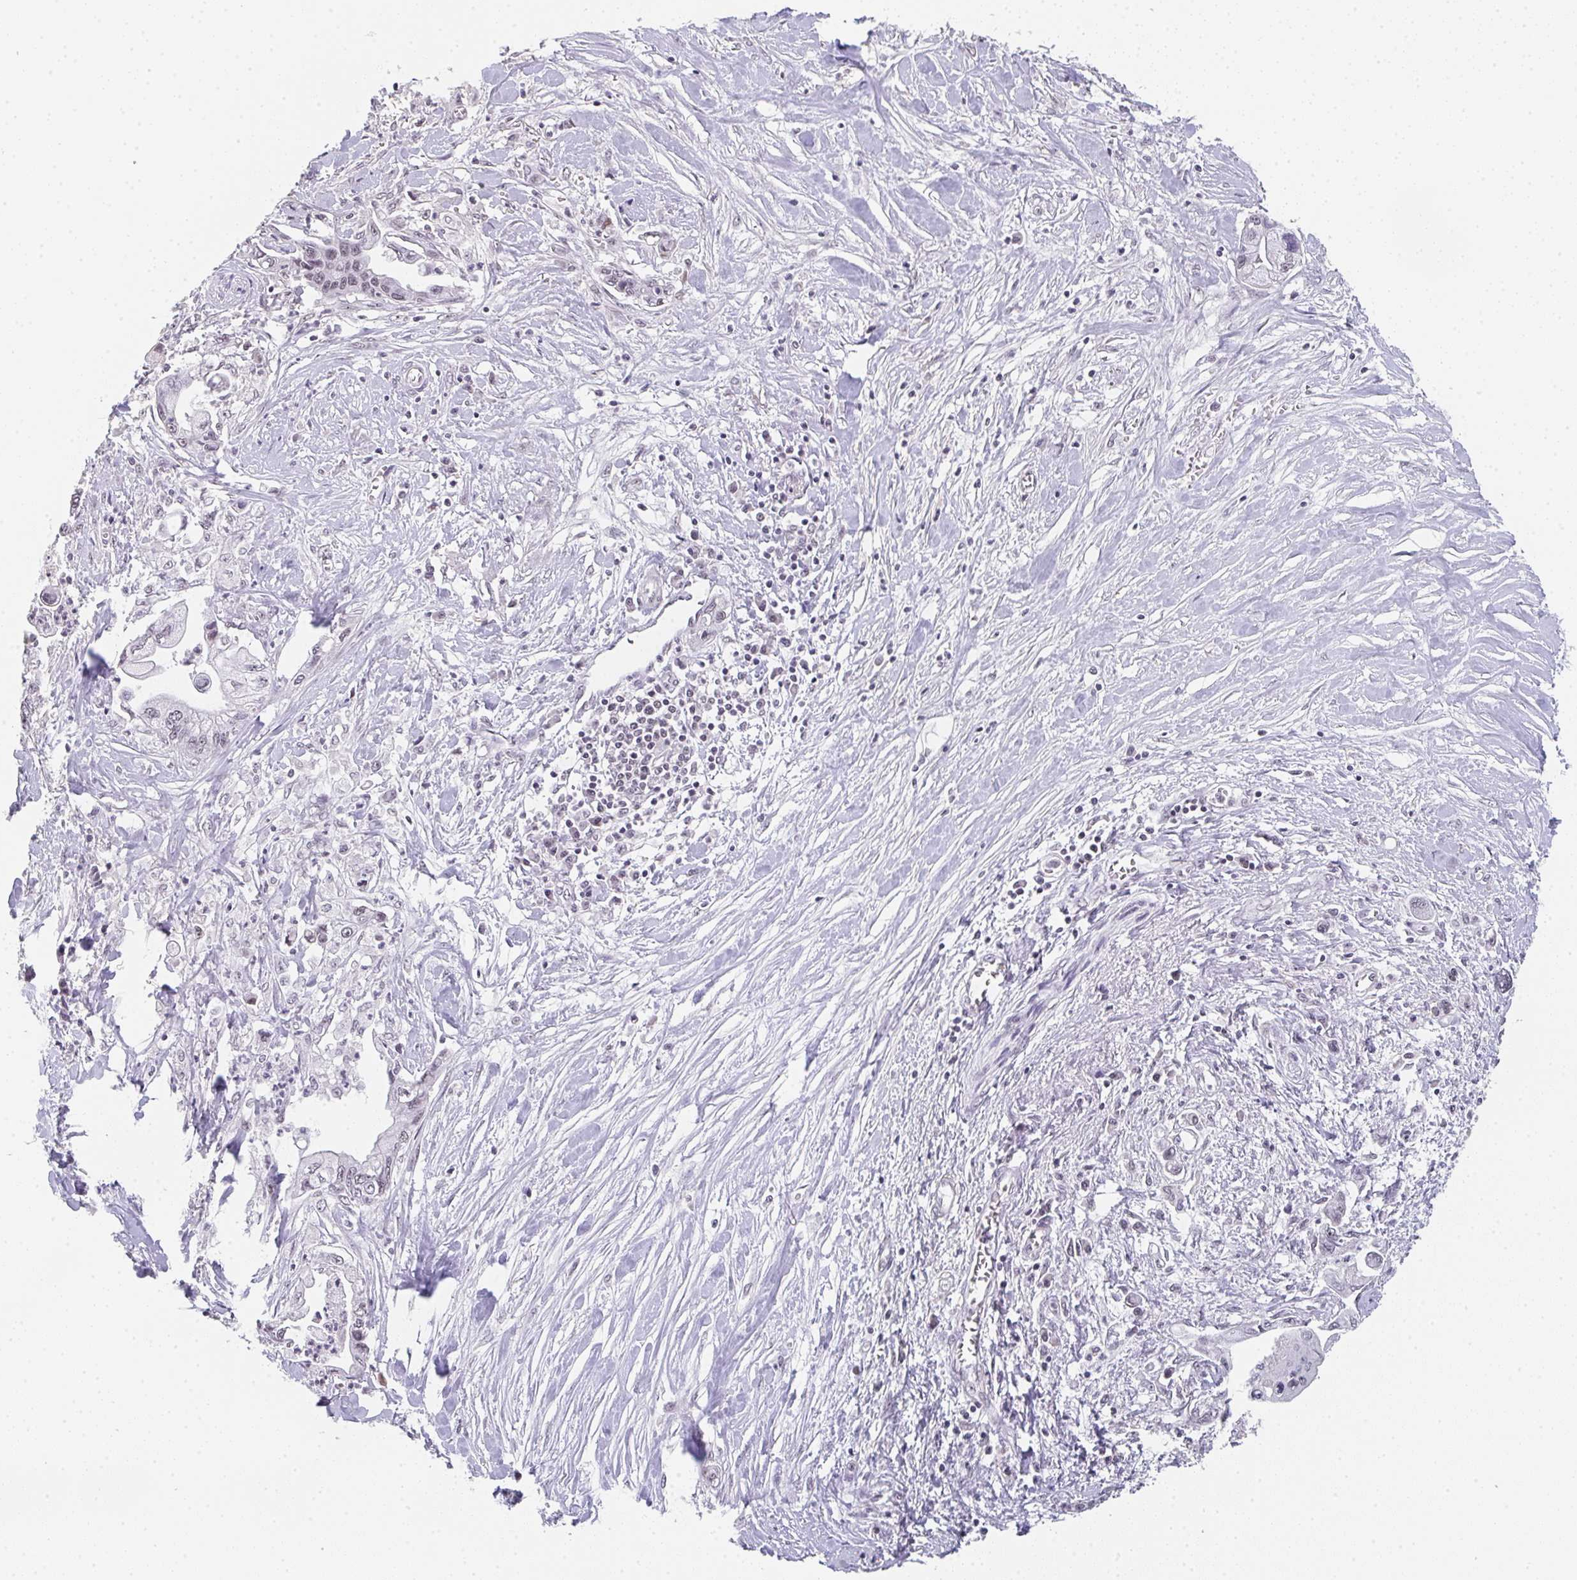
{"staining": {"intensity": "weak", "quantity": "25%-75%", "location": "nuclear"}, "tissue": "pancreatic cancer", "cell_type": "Tumor cells", "image_type": "cancer", "snomed": [{"axis": "morphology", "description": "Adenocarcinoma, NOS"}, {"axis": "topography", "description": "Pancreas"}], "caption": "Immunohistochemistry (DAB) staining of human pancreatic adenocarcinoma displays weak nuclear protein staining in approximately 25%-75% of tumor cells. (Brightfield microscopy of DAB IHC at high magnification).", "gene": "DKC1", "patient": {"sex": "male", "age": 61}}